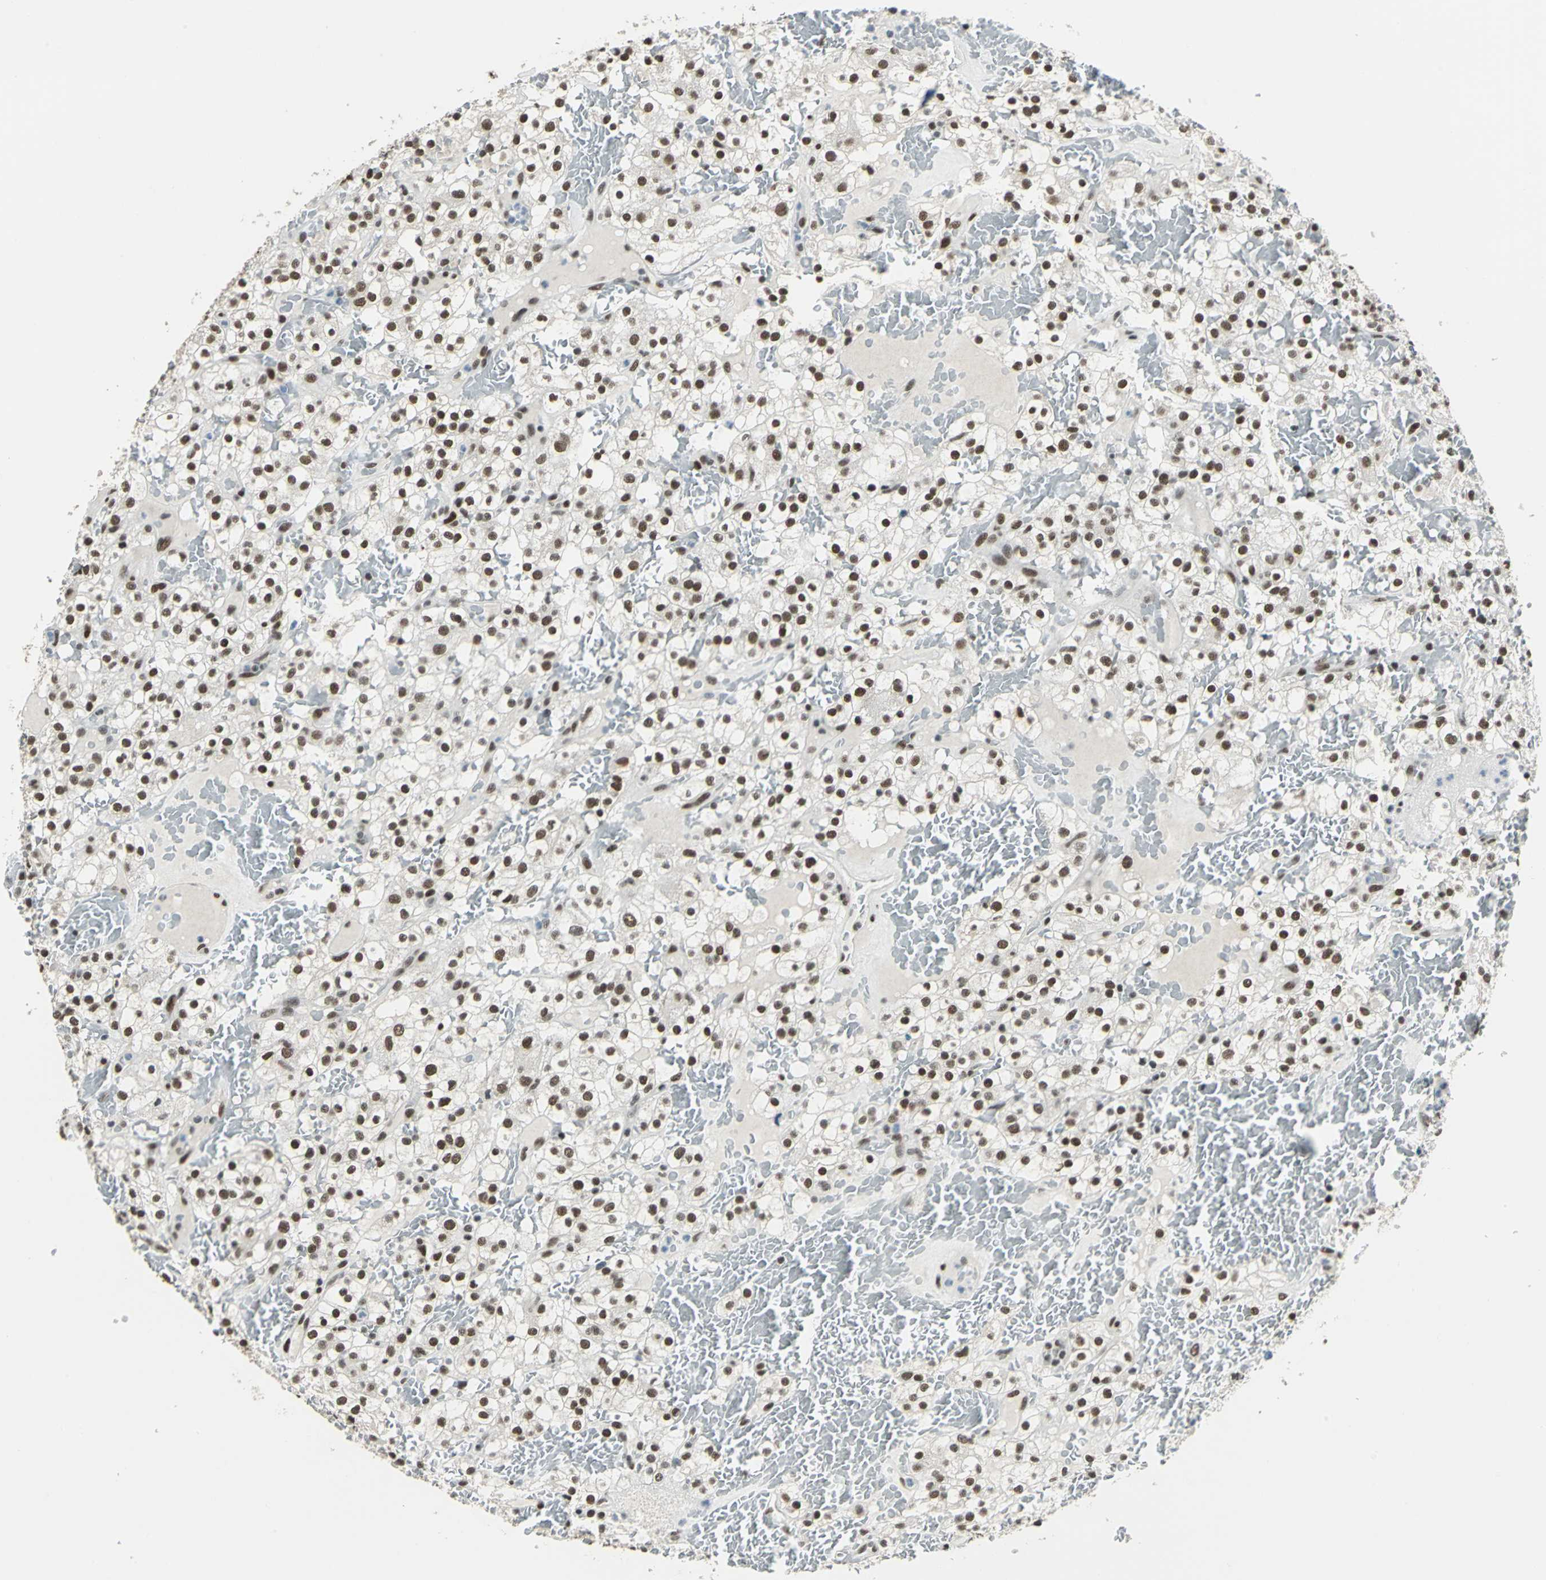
{"staining": {"intensity": "strong", "quantity": ">75%", "location": "nuclear"}, "tissue": "renal cancer", "cell_type": "Tumor cells", "image_type": "cancer", "snomed": [{"axis": "morphology", "description": "Normal tissue, NOS"}, {"axis": "morphology", "description": "Adenocarcinoma, NOS"}, {"axis": "topography", "description": "Kidney"}], "caption": "This image displays renal cancer stained with immunohistochemistry (IHC) to label a protein in brown. The nuclear of tumor cells show strong positivity for the protein. Nuclei are counter-stained blue.", "gene": "ADNP", "patient": {"sex": "female", "age": 72}}